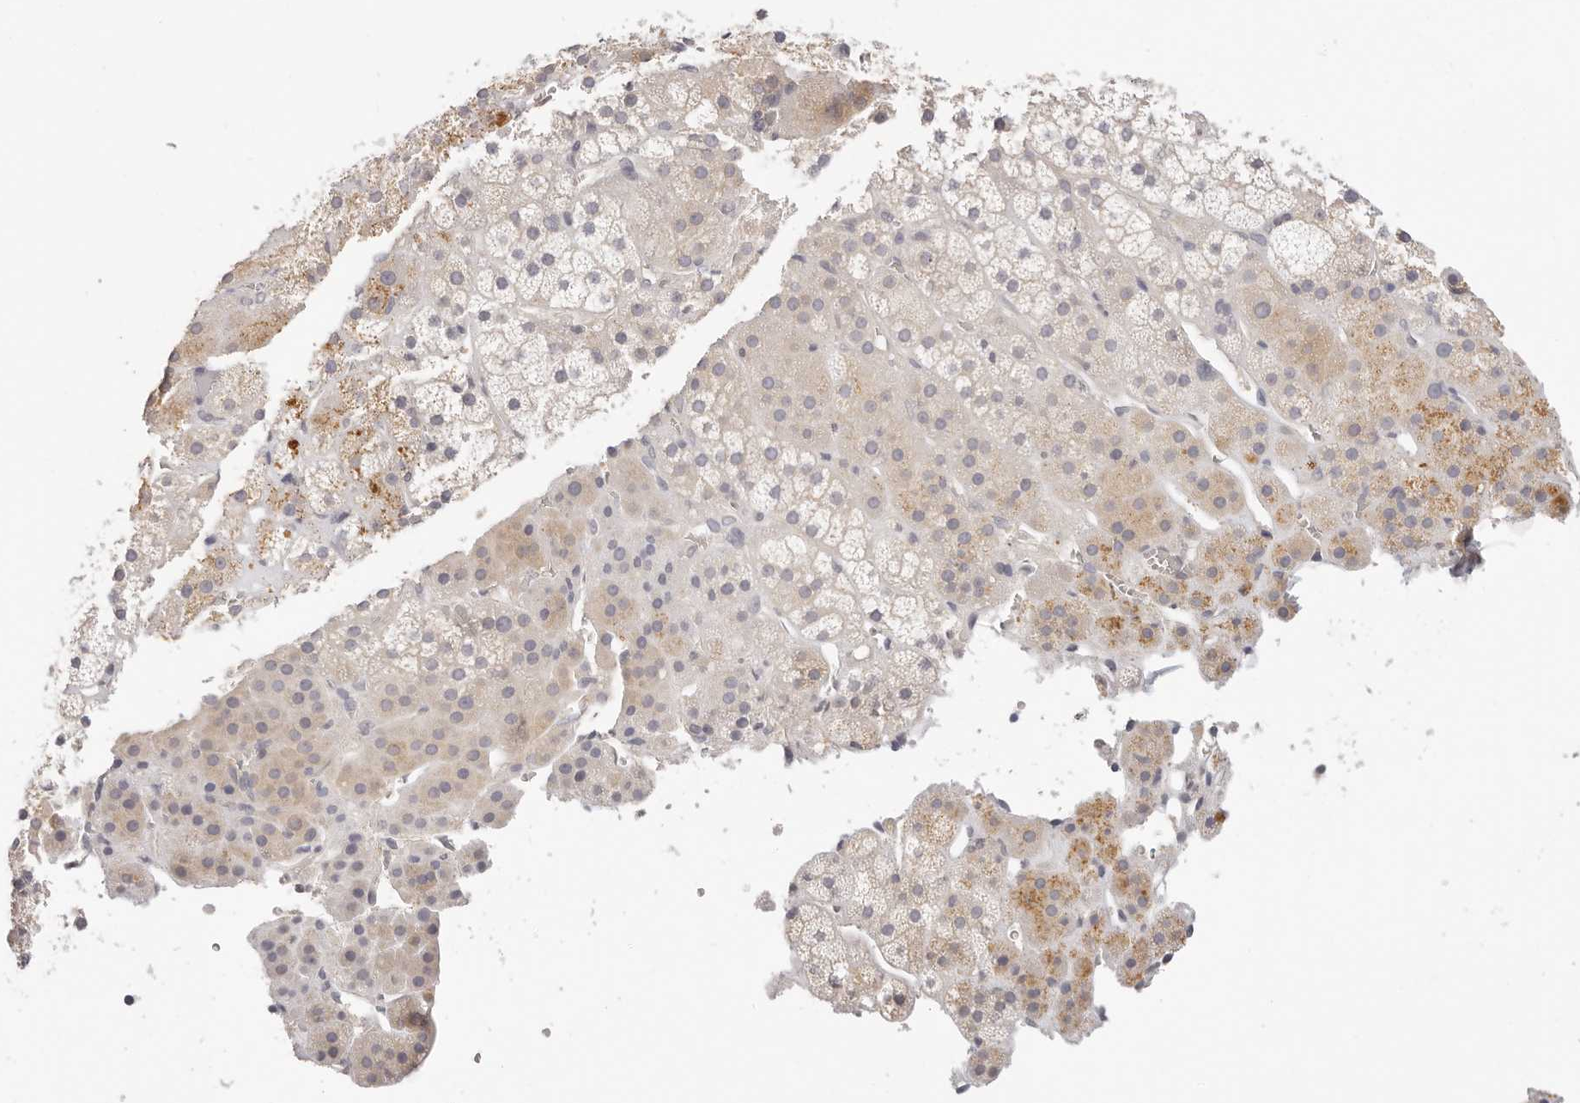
{"staining": {"intensity": "moderate", "quantity": "<25%", "location": "cytoplasmic/membranous"}, "tissue": "adrenal gland", "cell_type": "Glandular cells", "image_type": "normal", "snomed": [{"axis": "morphology", "description": "Normal tissue, NOS"}, {"axis": "topography", "description": "Adrenal gland"}], "caption": "Immunohistochemistry (IHC) photomicrograph of benign adrenal gland: adrenal gland stained using IHC reveals low levels of moderate protein expression localized specifically in the cytoplasmic/membranous of glandular cells, appearing as a cytoplasmic/membranous brown color.", "gene": "GGPS1", "patient": {"sex": "male", "age": 57}}